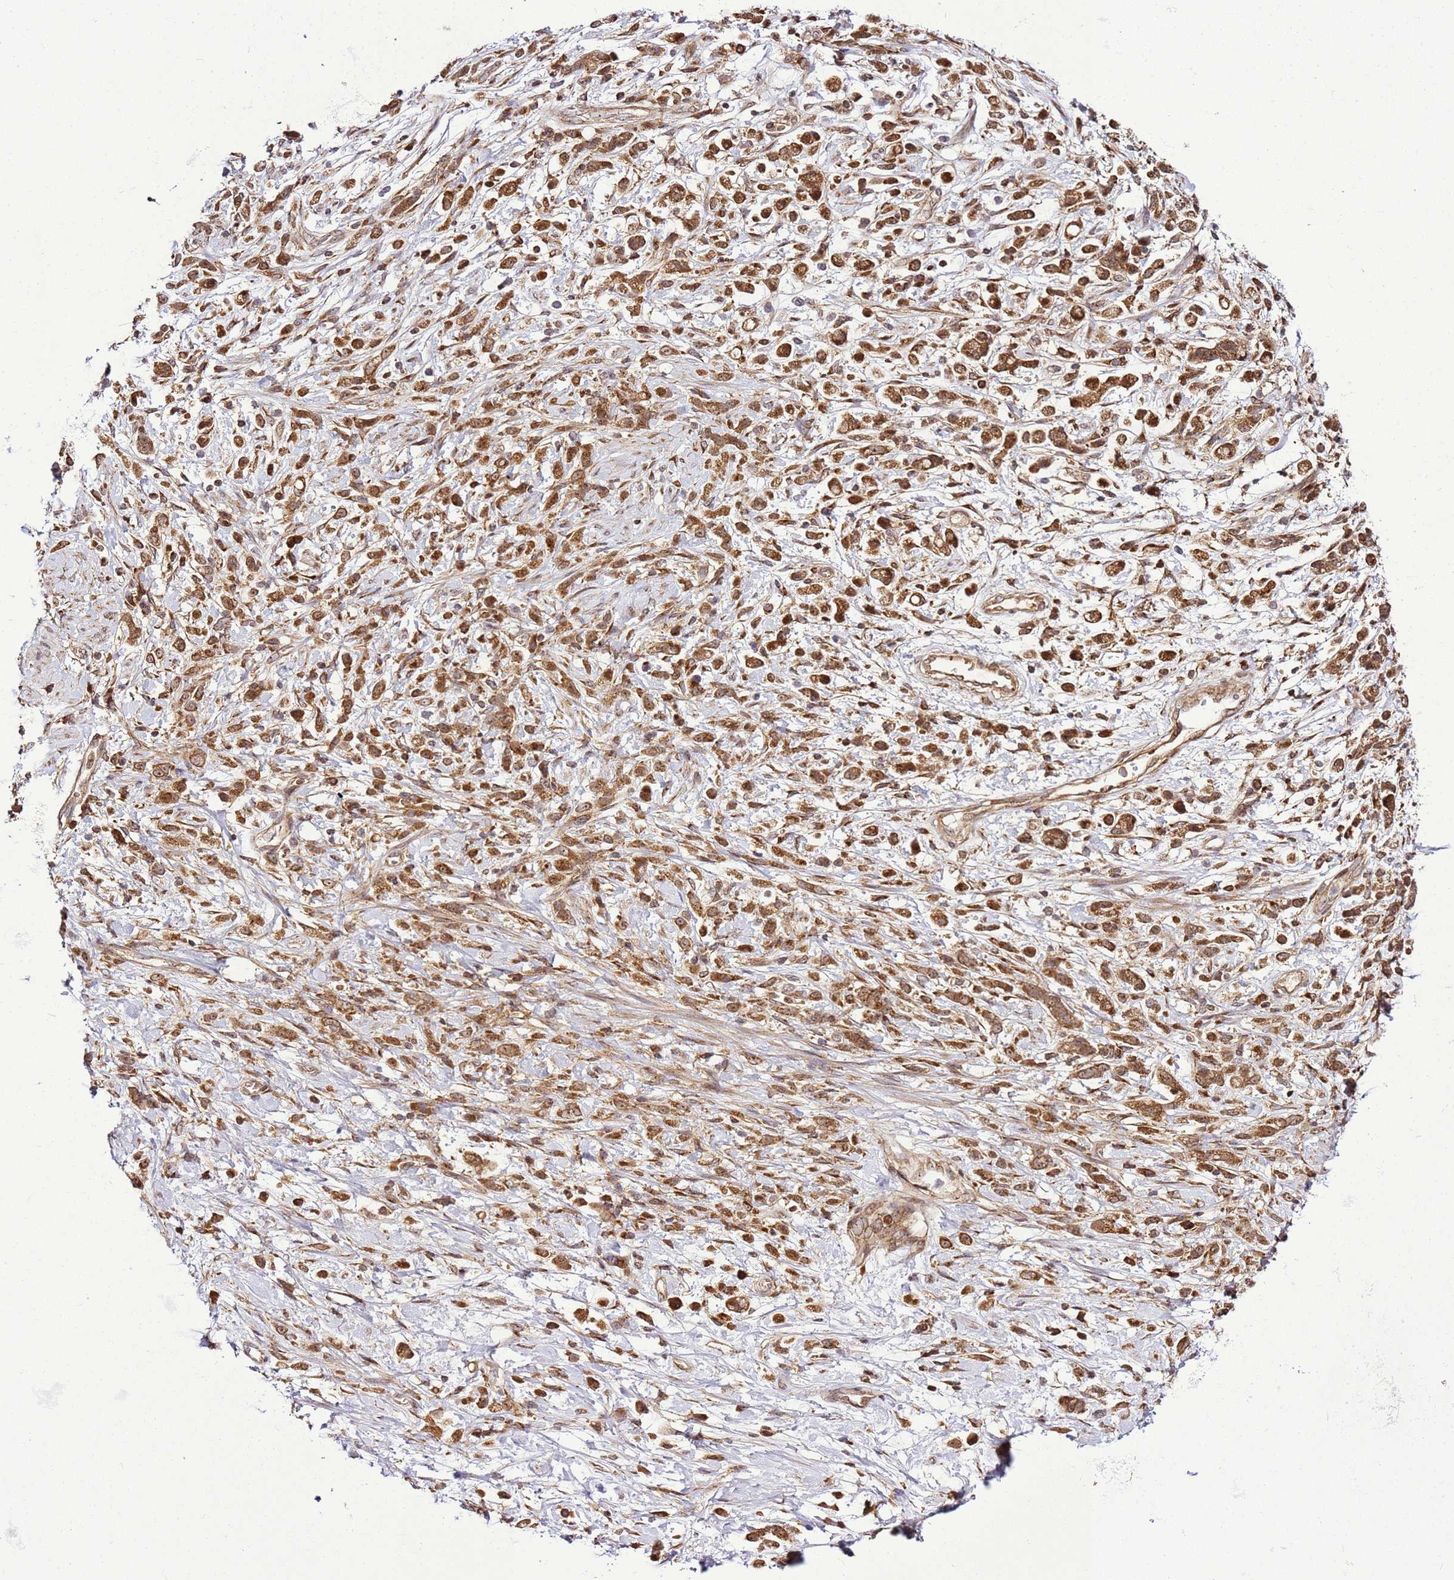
{"staining": {"intensity": "moderate", "quantity": ">75%", "location": "cytoplasmic/membranous"}, "tissue": "stomach cancer", "cell_type": "Tumor cells", "image_type": "cancer", "snomed": [{"axis": "morphology", "description": "Adenocarcinoma, NOS"}, {"axis": "topography", "description": "Stomach"}], "caption": "A photomicrograph showing moderate cytoplasmic/membranous staining in about >75% of tumor cells in stomach adenocarcinoma, as visualized by brown immunohistochemical staining.", "gene": "RASA3", "patient": {"sex": "female", "age": 60}}